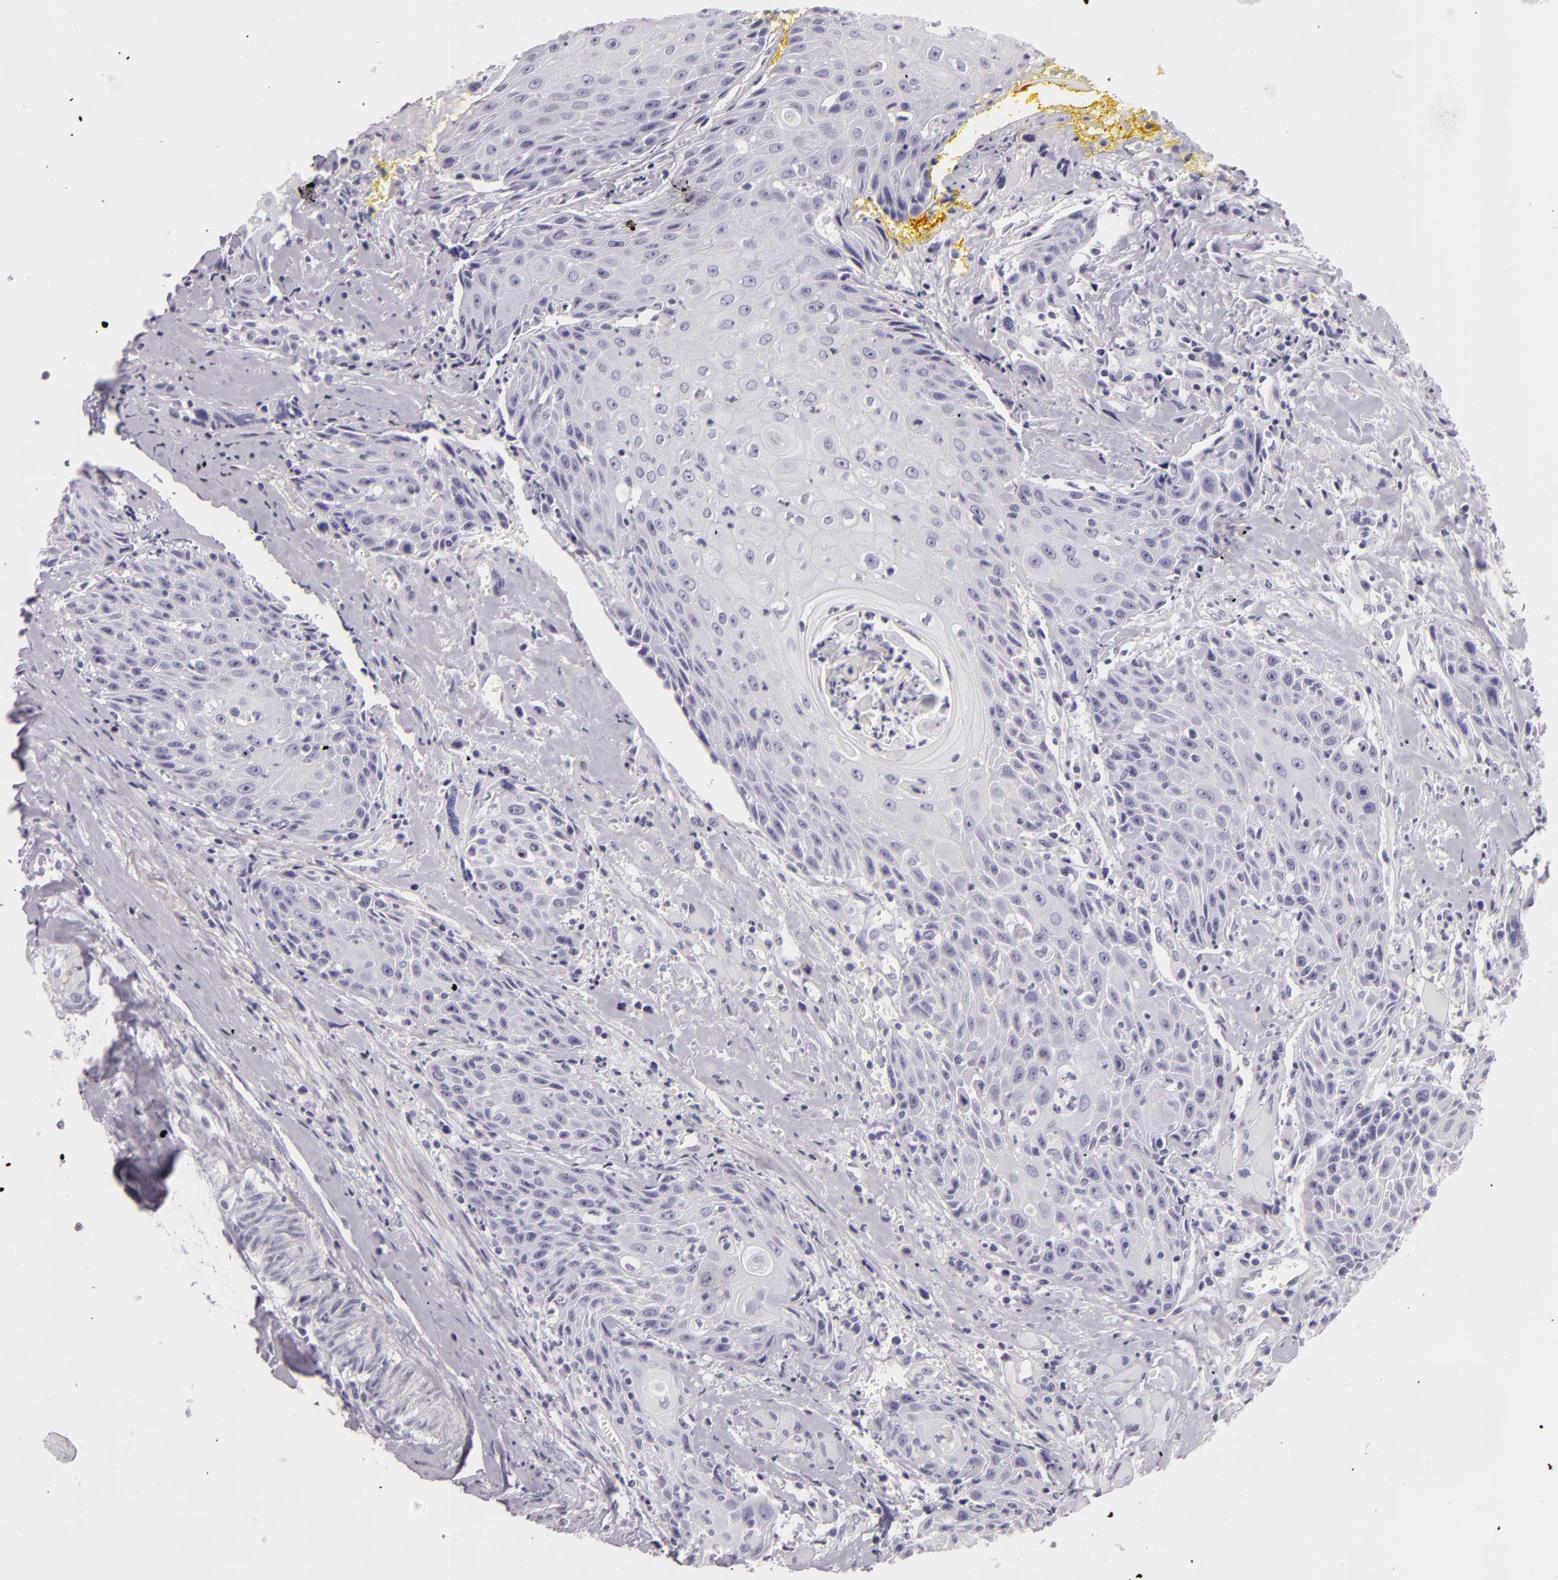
{"staining": {"intensity": "negative", "quantity": "none", "location": "none"}, "tissue": "head and neck cancer", "cell_type": "Tumor cells", "image_type": "cancer", "snomed": [{"axis": "morphology", "description": "Squamous cell carcinoma, NOS"}, {"axis": "topography", "description": "Oral tissue"}, {"axis": "topography", "description": "Head-Neck"}], "caption": "Head and neck cancer stained for a protein using IHC exhibits no positivity tumor cells.", "gene": "DLG4", "patient": {"sex": "female", "age": 82}}